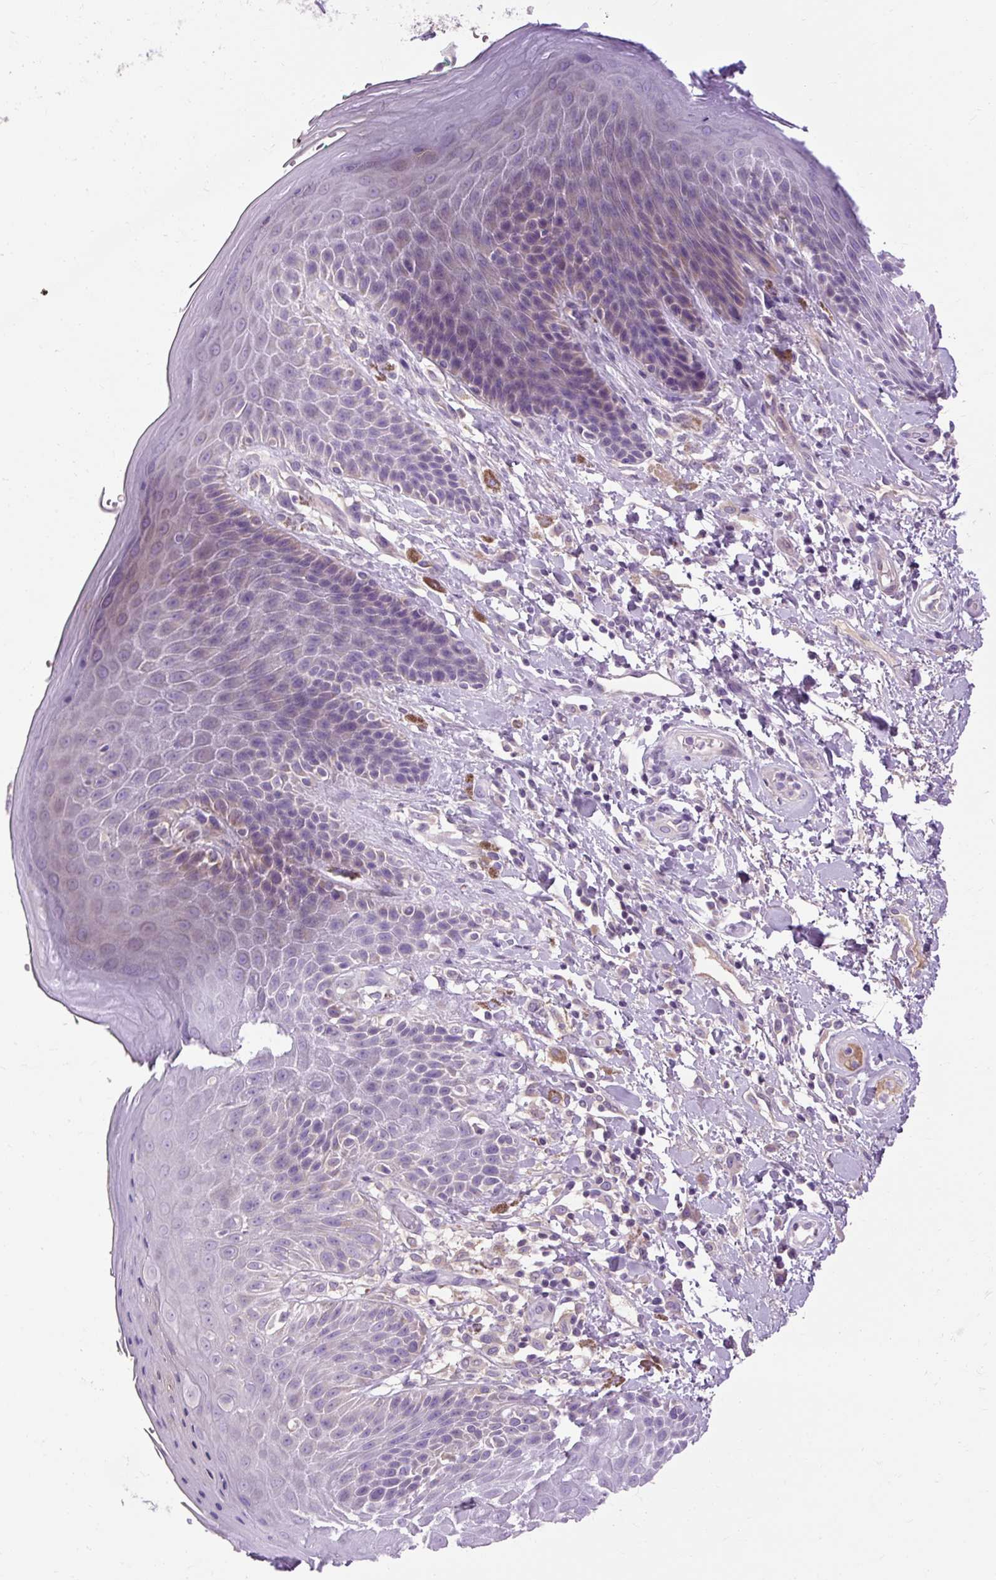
{"staining": {"intensity": "negative", "quantity": "none", "location": "none"}, "tissue": "skin", "cell_type": "Epidermal cells", "image_type": "normal", "snomed": [{"axis": "morphology", "description": "Normal tissue, NOS"}, {"axis": "topography", "description": "Peripheral nerve tissue"}], "caption": "Immunohistochemistry (IHC) of unremarkable human skin displays no expression in epidermal cells.", "gene": "ARRDC2", "patient": {"sex": "male", "age": 51}}